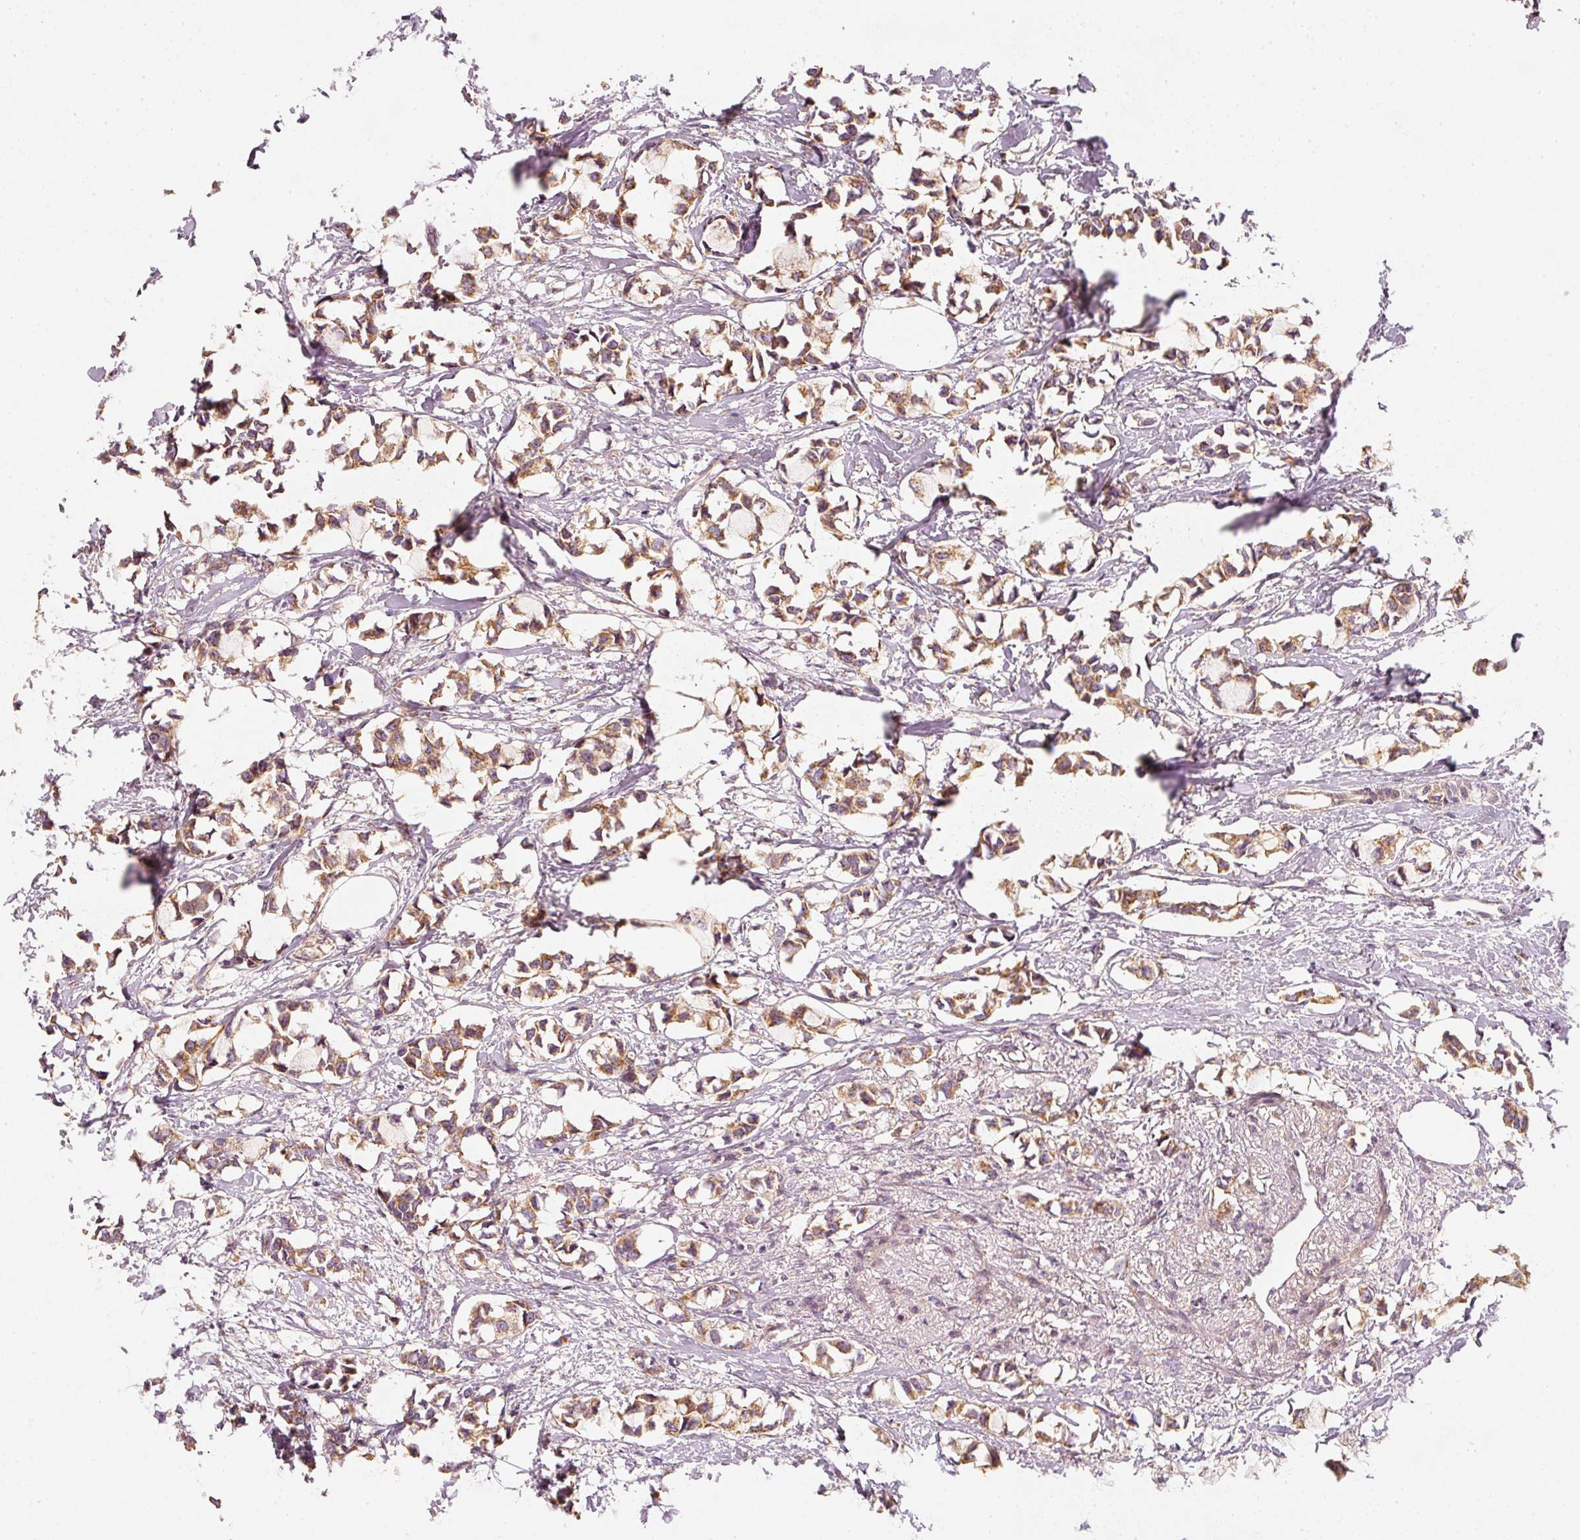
{"staining": {"intensity": "moderate", "quantity": ">75%", "location": "cytoplasmic/membranous"}, "tissue": "breast cancer", "cell_type": "Tumor cells", "image_type": "cancer", "snomed": [{"axis": "morphology", "description": "Duct carcinoma"}, {"axis": "topography", "description": "Breast"}], "caption": "Immunohistochemistry (IHC) of breast infiltrating ductal carcinoma displays medium levels of moderate cytoplasmic/membranous staining in approximately >75% of tumor cells.", "gene": "TOMM40", "patient": {"sex": "female", "age": 73}}